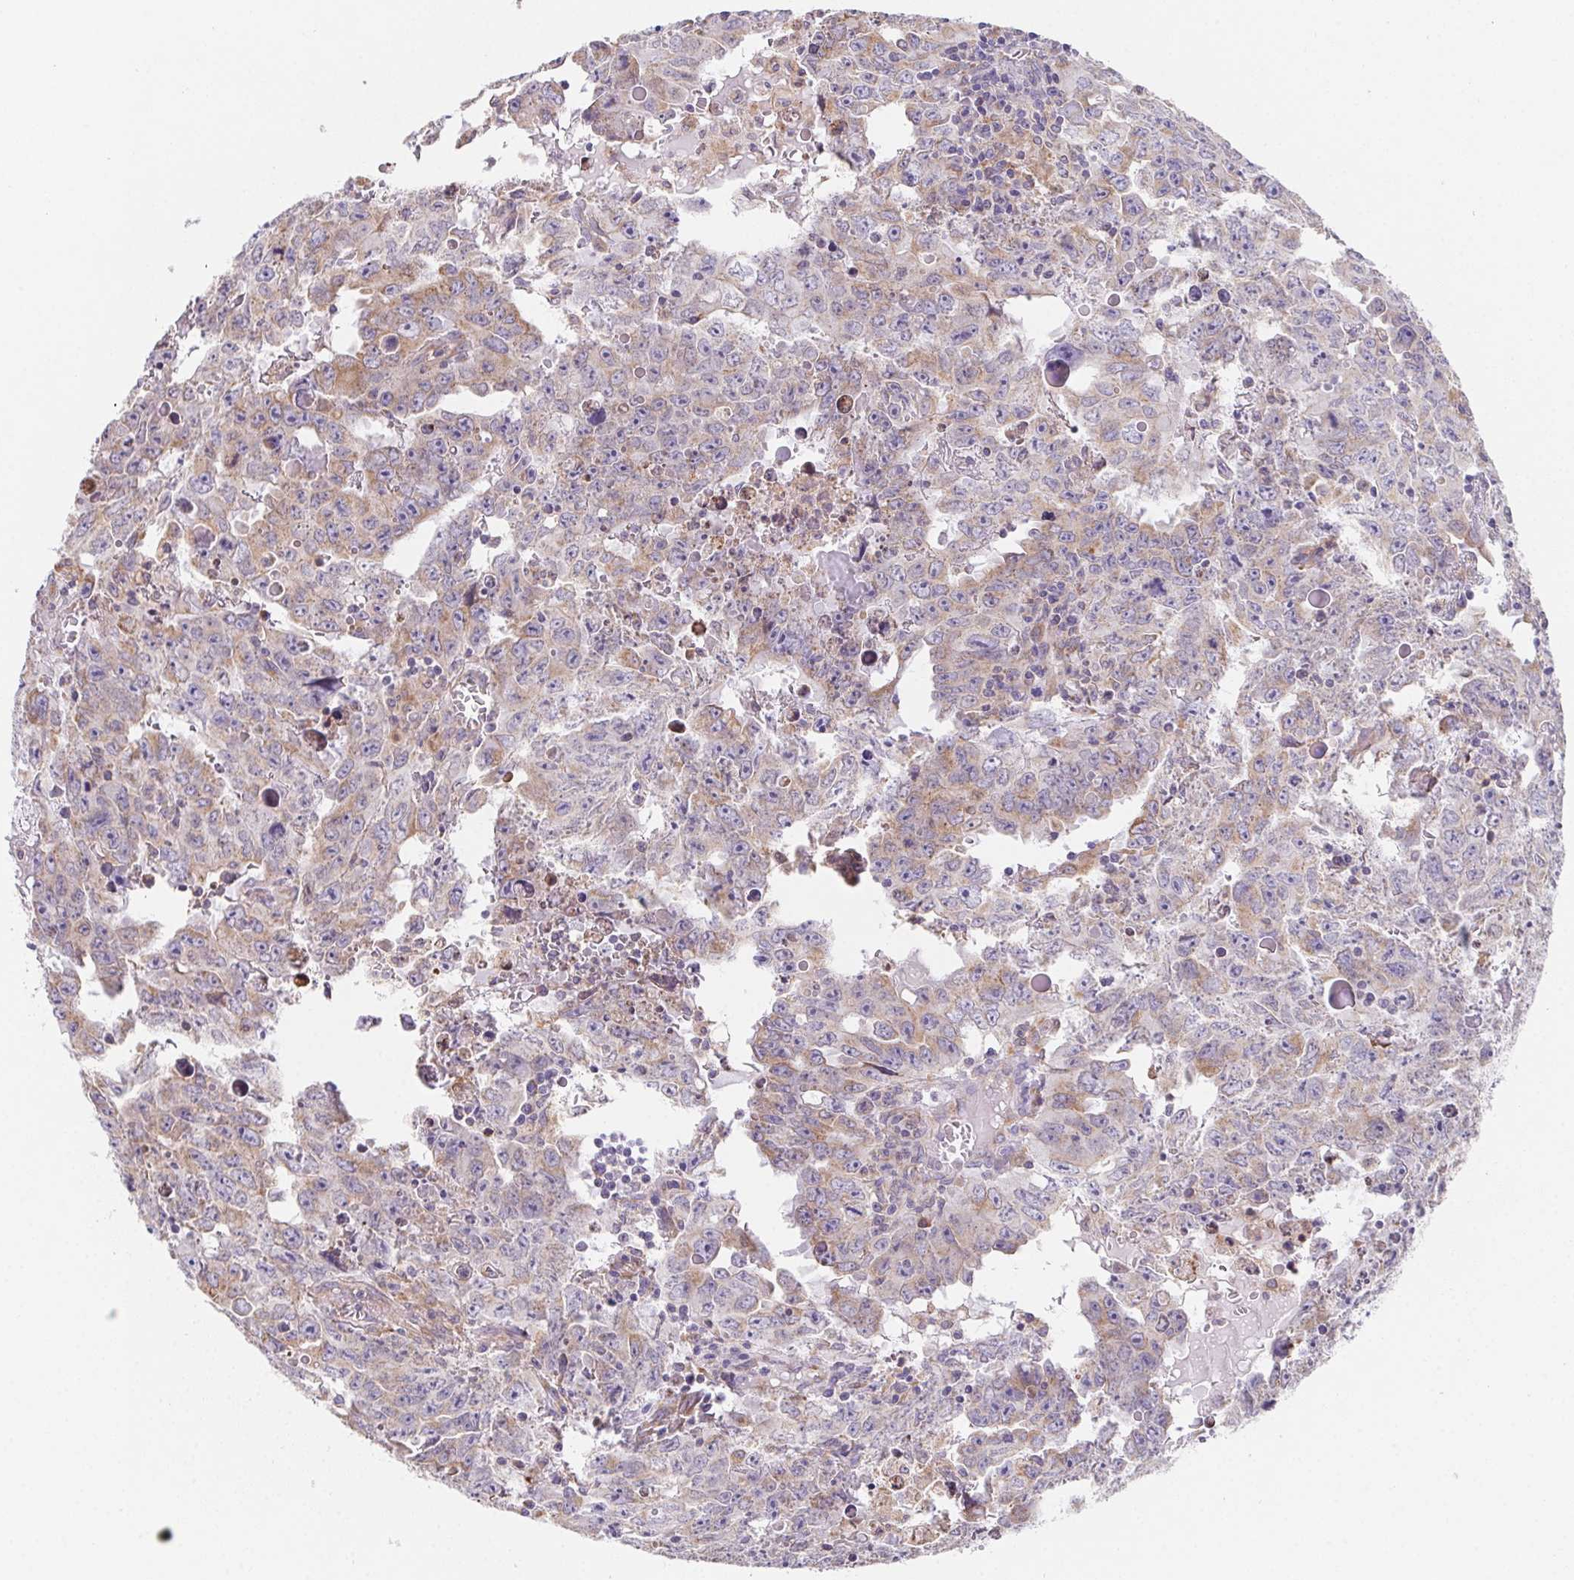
{"staining": {"intensity": "weak", "quantity": "25%-75%", "location": "cytoplasmic/membranous"}, "tissue": "testis cancer", "cell_type": "Tumor cells", "image_type": "cancer", "snomed": [{"axis": "morphology", "description": "Carcinoma, Embryonal, NOS"}, {"axis": "topography", "description": "Testis"}], "caption": "Tumor cells display low levels of weak cytoplasmic/membranous expression in about 25%-75% of cells in embryonal carcinoma (testis).", "gene": "ADAM8", "patient": {"sex": "male", "age": 22}}